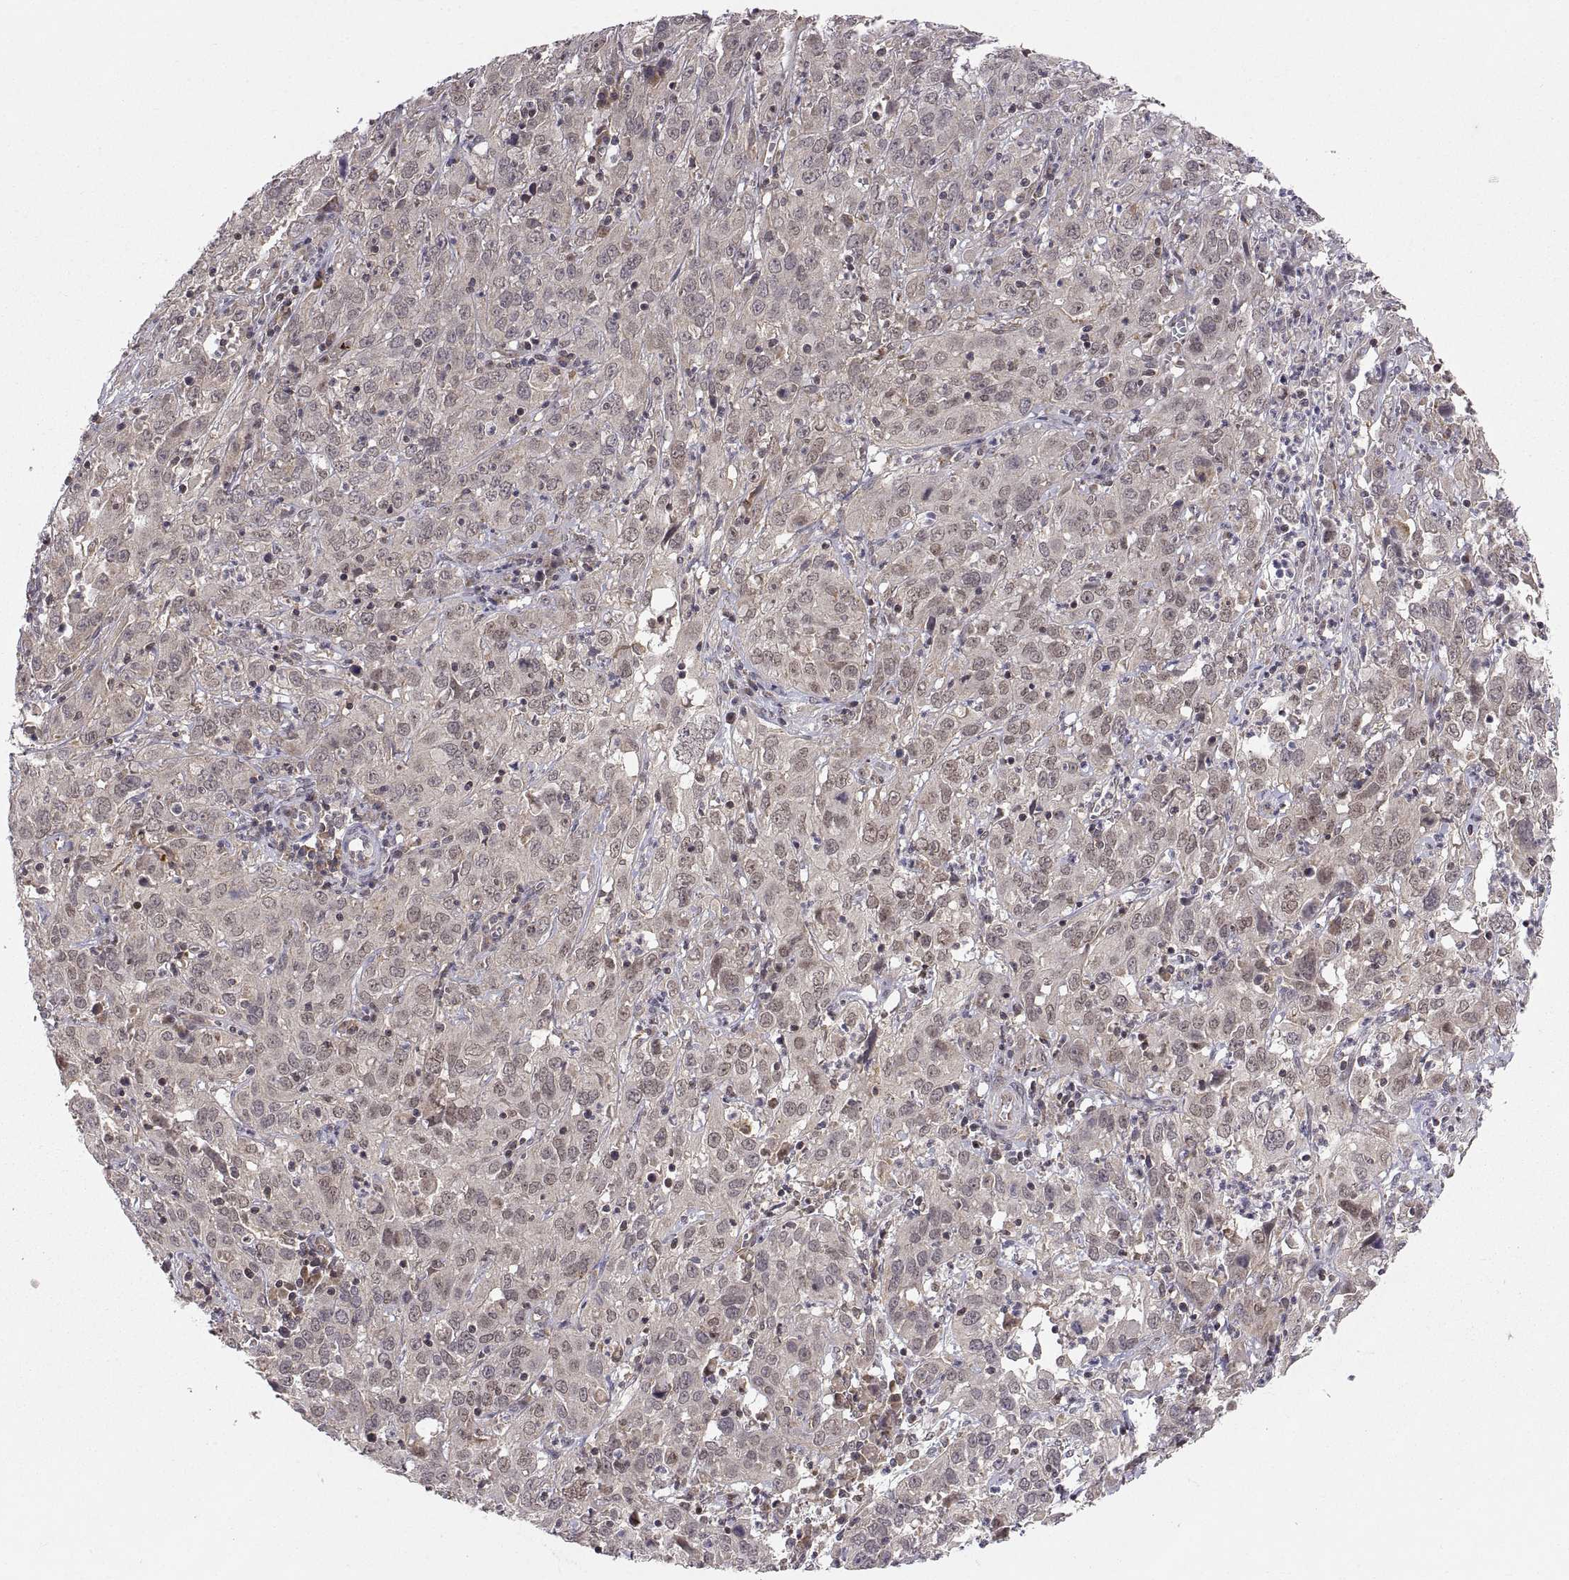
{"staining": {"intensity": "weak", "quantity": "<25%", "location": "cytoplasmic/membranous"}, "tissue": "cervical cancer", "cell_type": "Tumor cells", "image_type": "cancer", "snomed": [{"axis": "morphology", "description": "Squamous cell carcinoma, NOS"}, {"axis": "topography", "description": "Cervix"}], "caption": "DAB (3,3'-diaminobenzidine) immunohistochemical staining of cervical cancer (squamous cell carcinoma) exhibits no significant expression in tumor cells.", "gene": "ABL2", "patient": {"sex": "female", "age": 32}}